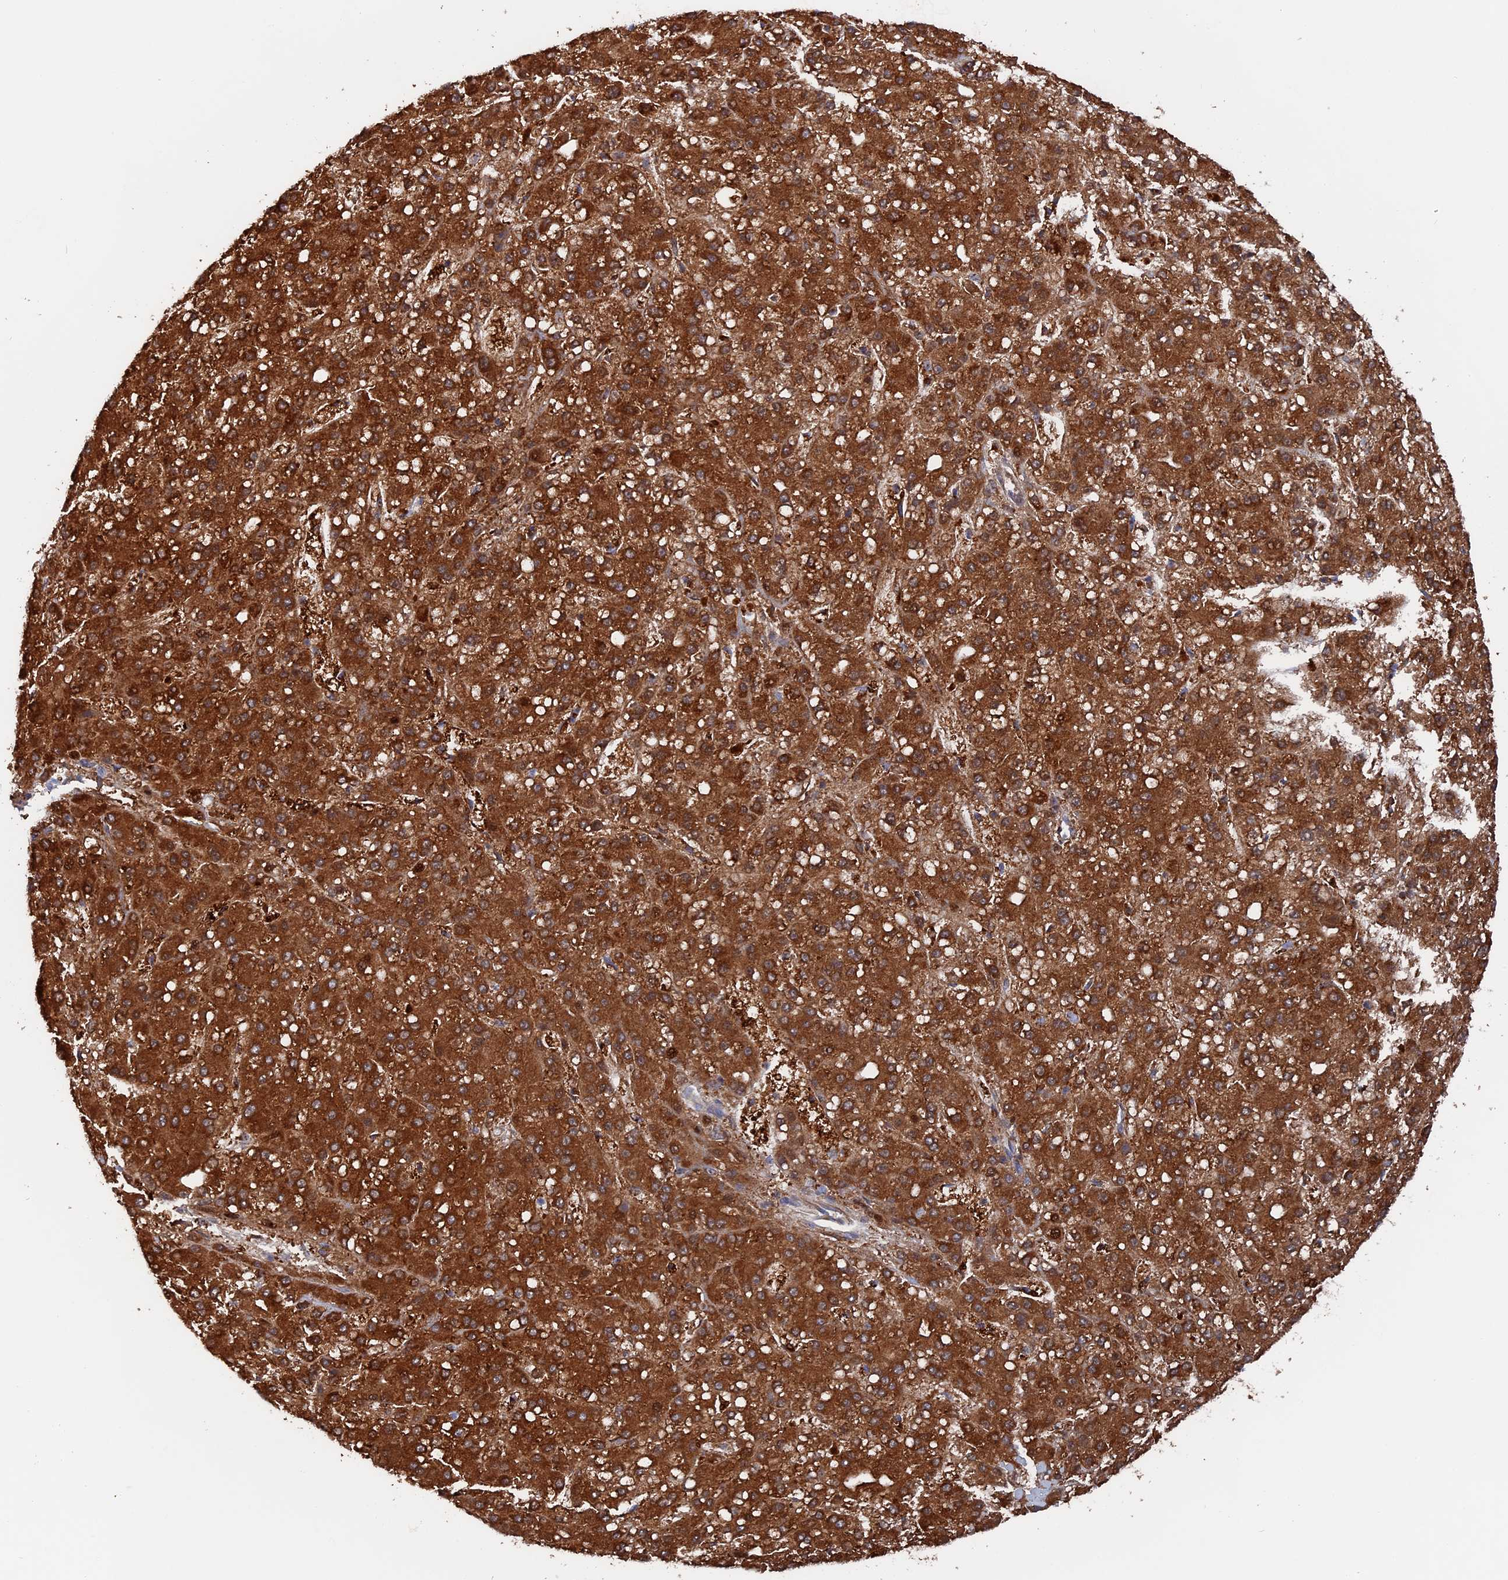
{"staining": {"intensity": "strong", "quantity": ">75%", "location": "cytoplasmic/membranous"}, "tissue": "liver cancer", "cell_type": "Tumor cells", "image_type": "cancer", "snomed": [{"axis": "morphology", "description": "Carcinoma, Hepatocellular, NOS"}, {"axis": "topography", "description": "Liver"}], "caption": "Brown immunohistochemical staining in human liver hepatocellular carcinoma shows strong cytoplasmic/membranous staining in about >75% of tumor cells. The staining was performed using DAB to visualize the protein expression in brown, while the nuclei were stained in blue with hematoxylin (Magnification: 20x).", "gene": "SMG9", "patient": {"sex": "male", "age": 67}}